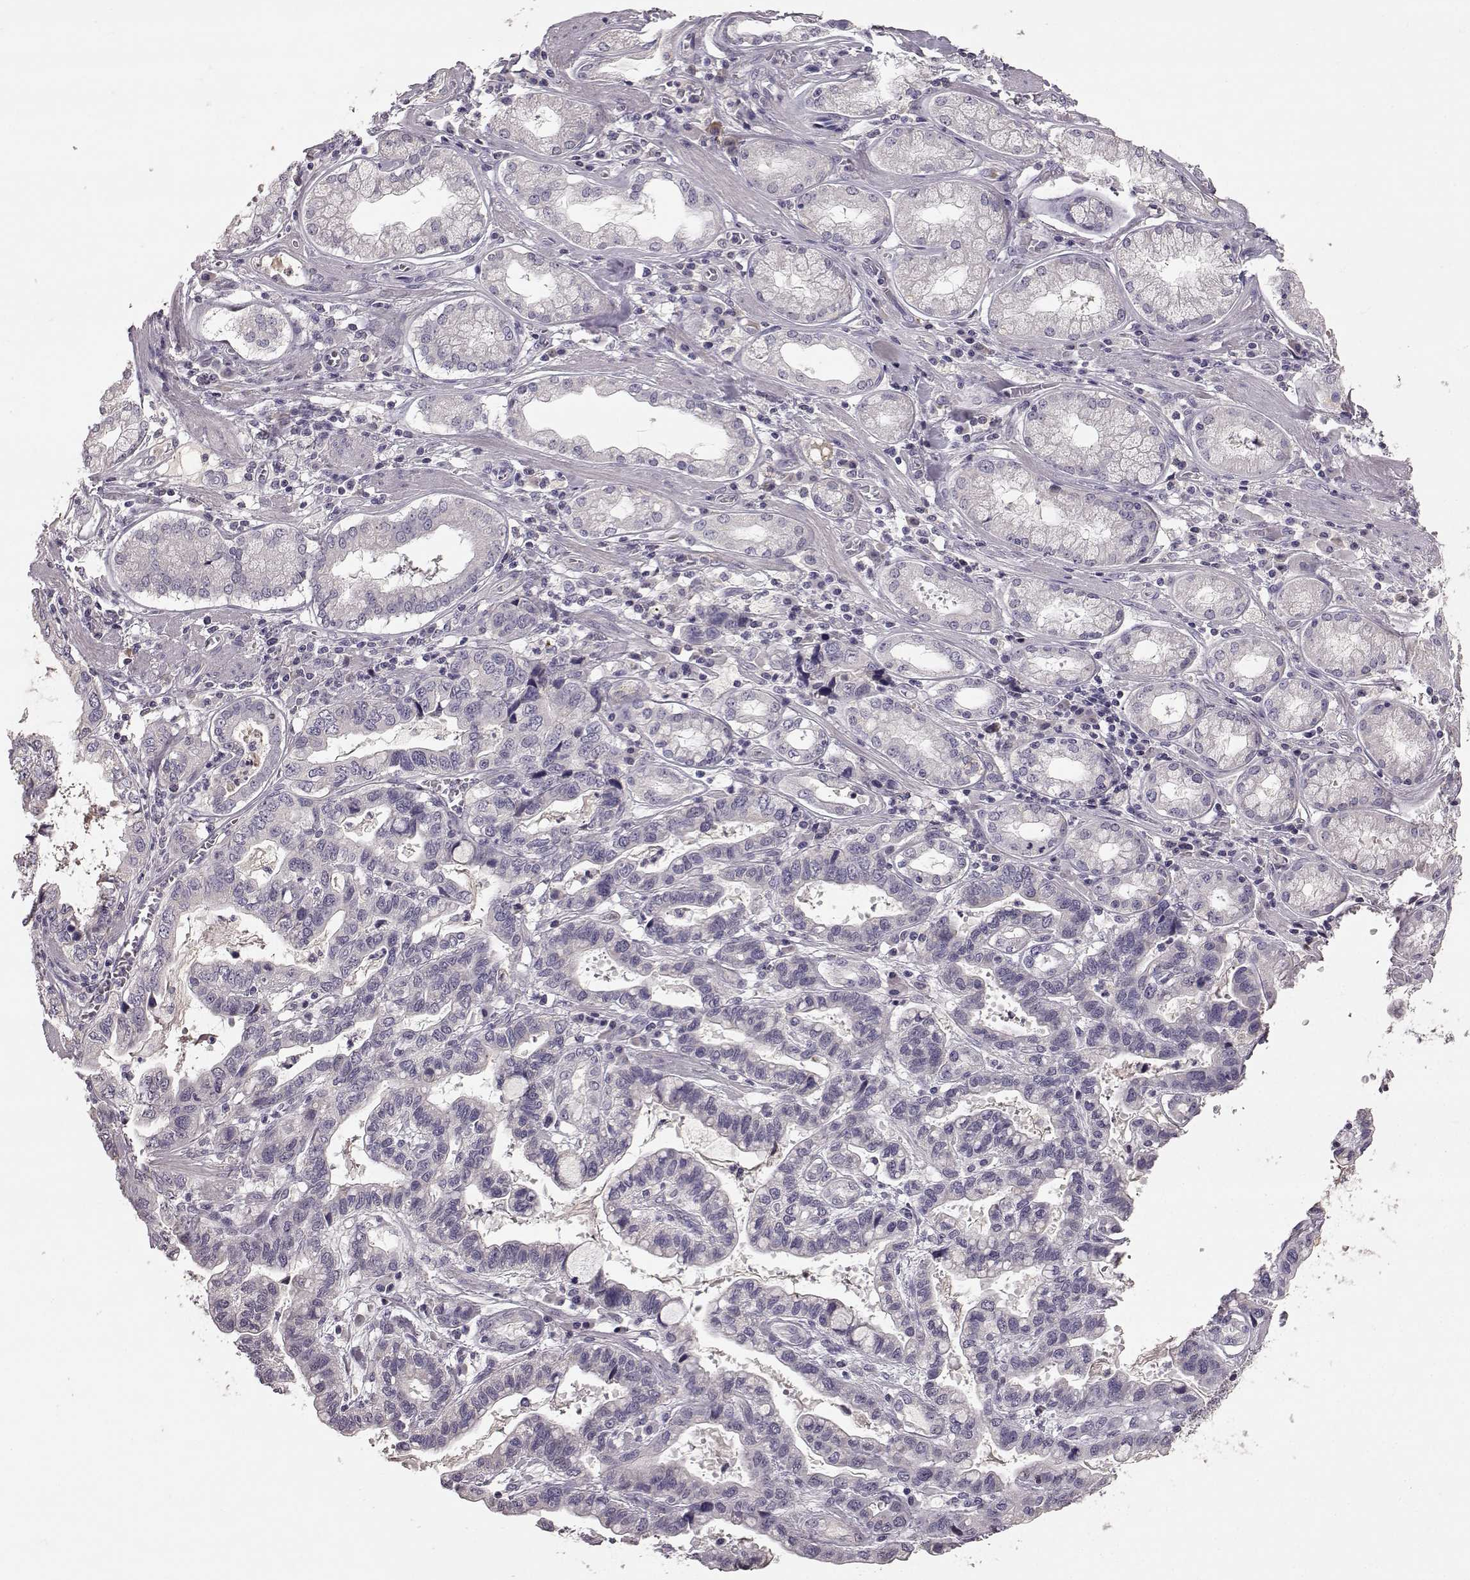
{"staining": {"intensity": "negative", "quantity": "none", "location": "none"}, "tissue": "stomach cancer", "cell_type": "Tumor cells", "image_type": "cancer", "snomed": [{"axis": "morphology", "description": "Adenocarcinoma, NOS"}, {"axis": "topography", "description": "Stomach, lower"}], "caption": "The micrograph displays no staining of tumor cells in stomach cancer.", "gene": "YJEFN3", "patient": {"sex": "female", "age": 76}}